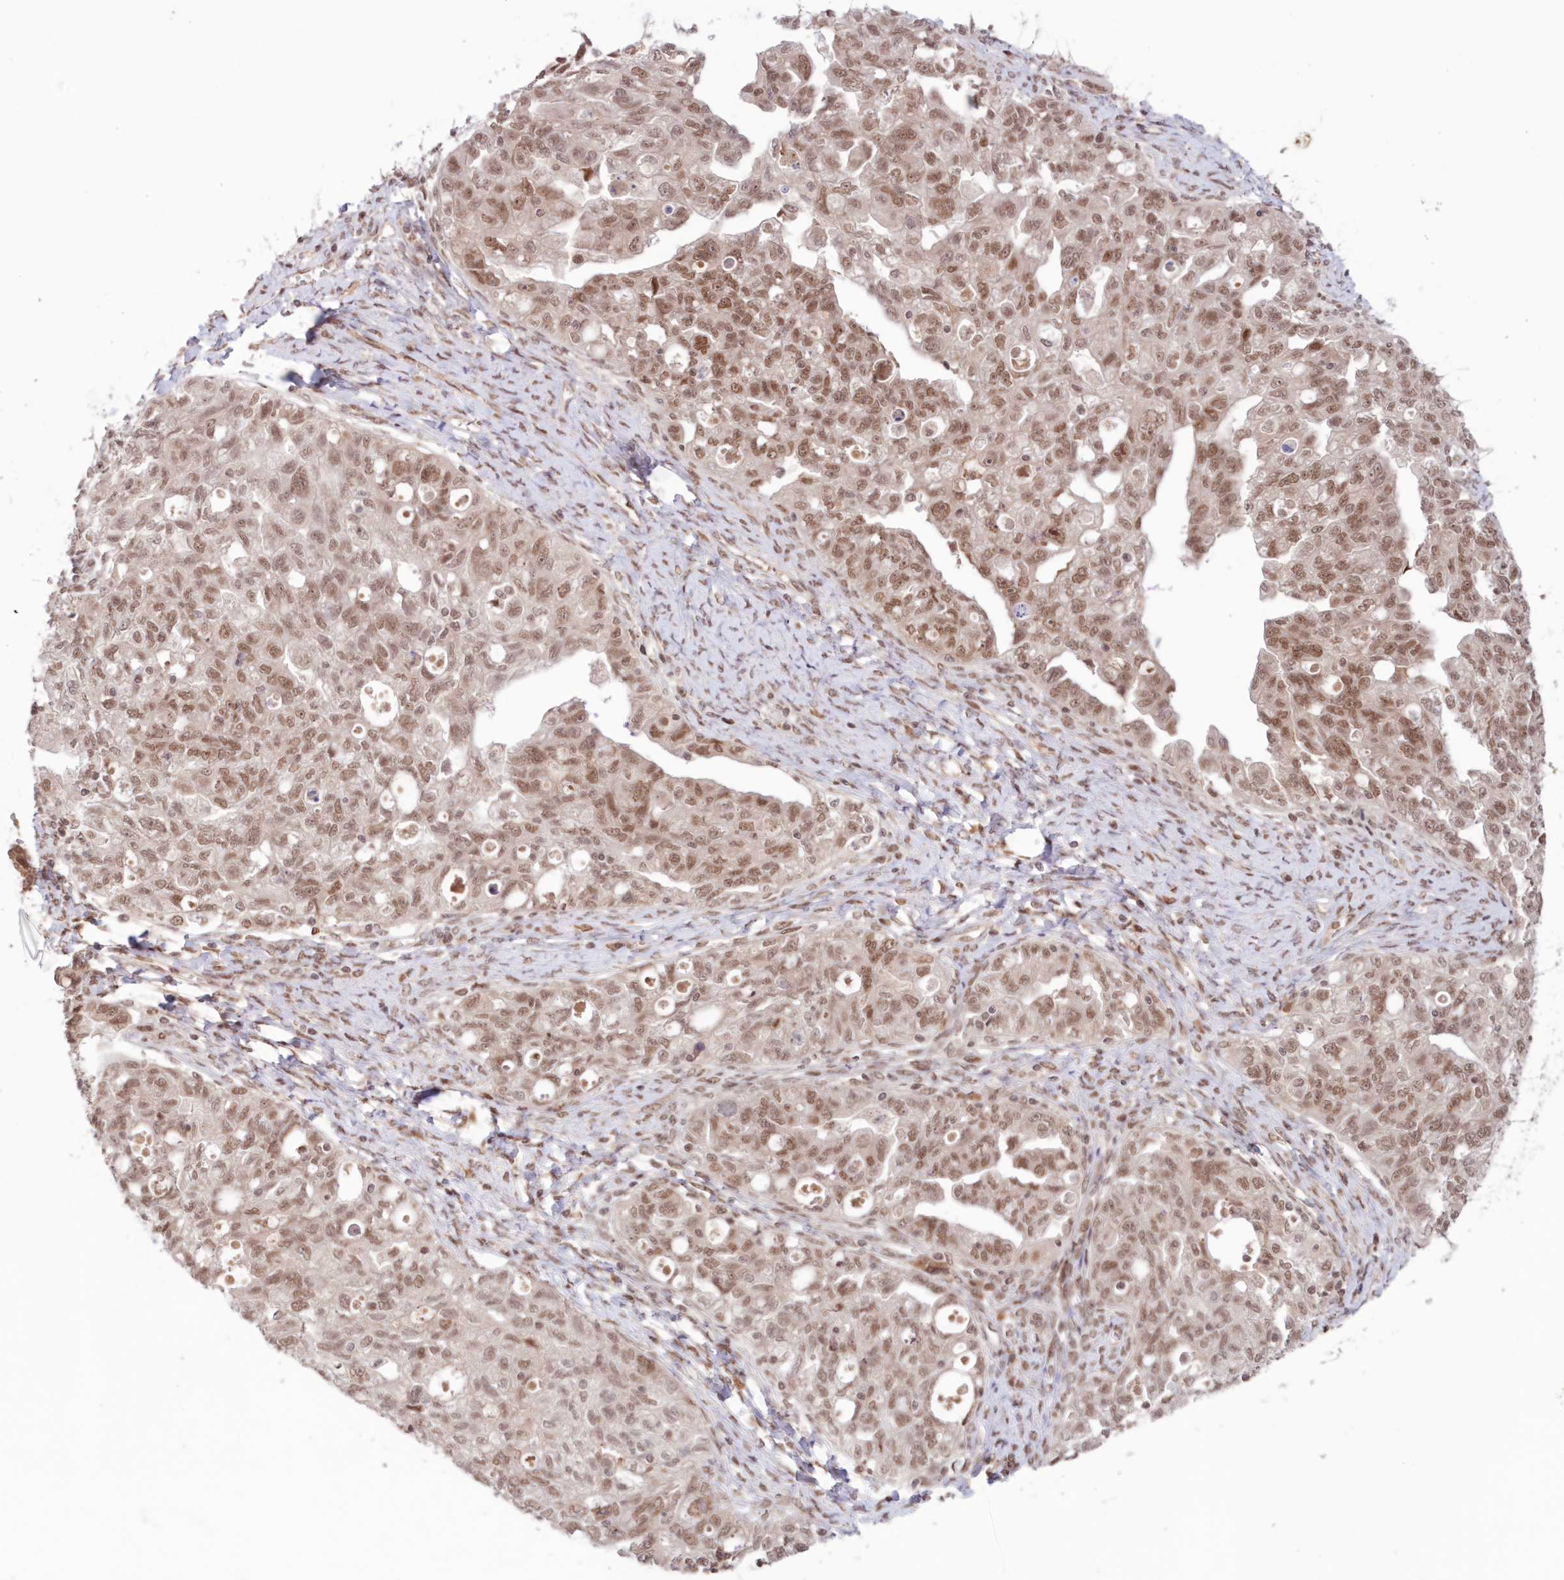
{"staining": {"intensity": "moderate", "quantity": ">75%", "location": "nuclear"}, "tissue": "ovarian cancer", "cell_type": "Tumor cells", "image_type": "cancer", "snomed": [{"axis": "morphology", "description": "Carcinoma, NOS"}, {"axis": "morphology", "description": "Cystadenocarcinoma, serous, NOS"}, {"axis": "topography", "description": "Ovary"}], "caption": "Brown immunohistochemical staining in human ovarian cancer (serous cystadenocarcinoma) shows moderate nuclear positivity in approximately >75% of tumor cells.", "gene": "NOA1", "patient": {"sex": "female", "age": 69}}